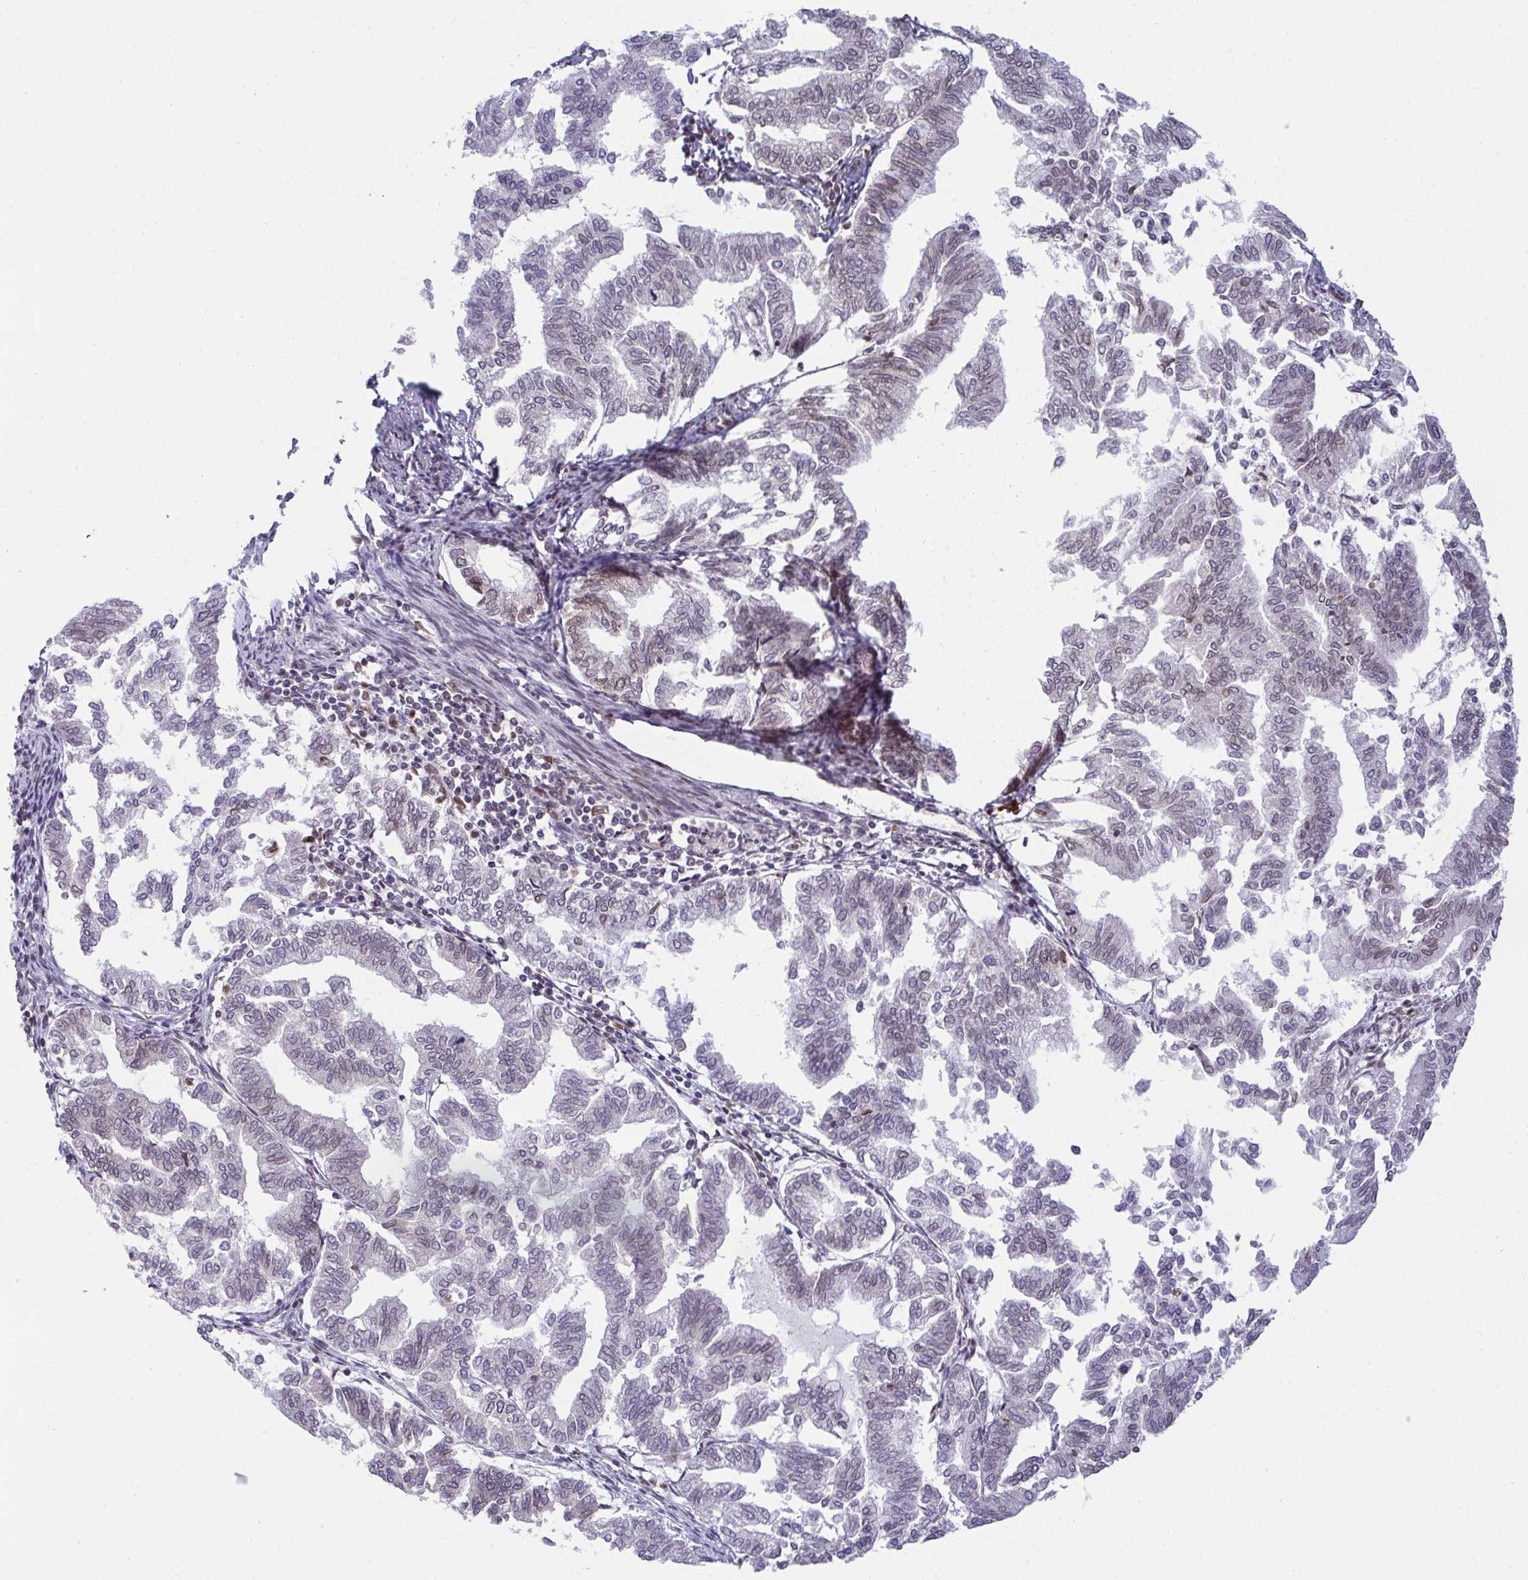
{"staining": {"intensity": "weak", "quantity": "<25%", "location": "cytoplasmic/membranous,nuclear"}, "tissue": "endometrial cancer", "cell_type": "Tumor cells", "image_type": "cancer", "snomed": [{"axis": "morphology", "description": "Adenocarcinoma, NOS"}, {"axis": "topography", "description": "Endometrium"}], "caption": "This is an immunohistochemistry (IHC) image of endometrial cancer (adenocarcinoma). There is no staining in tumor cells.", "gene": "RANBP2", "patient": {"sex": "female", "age": 79}}